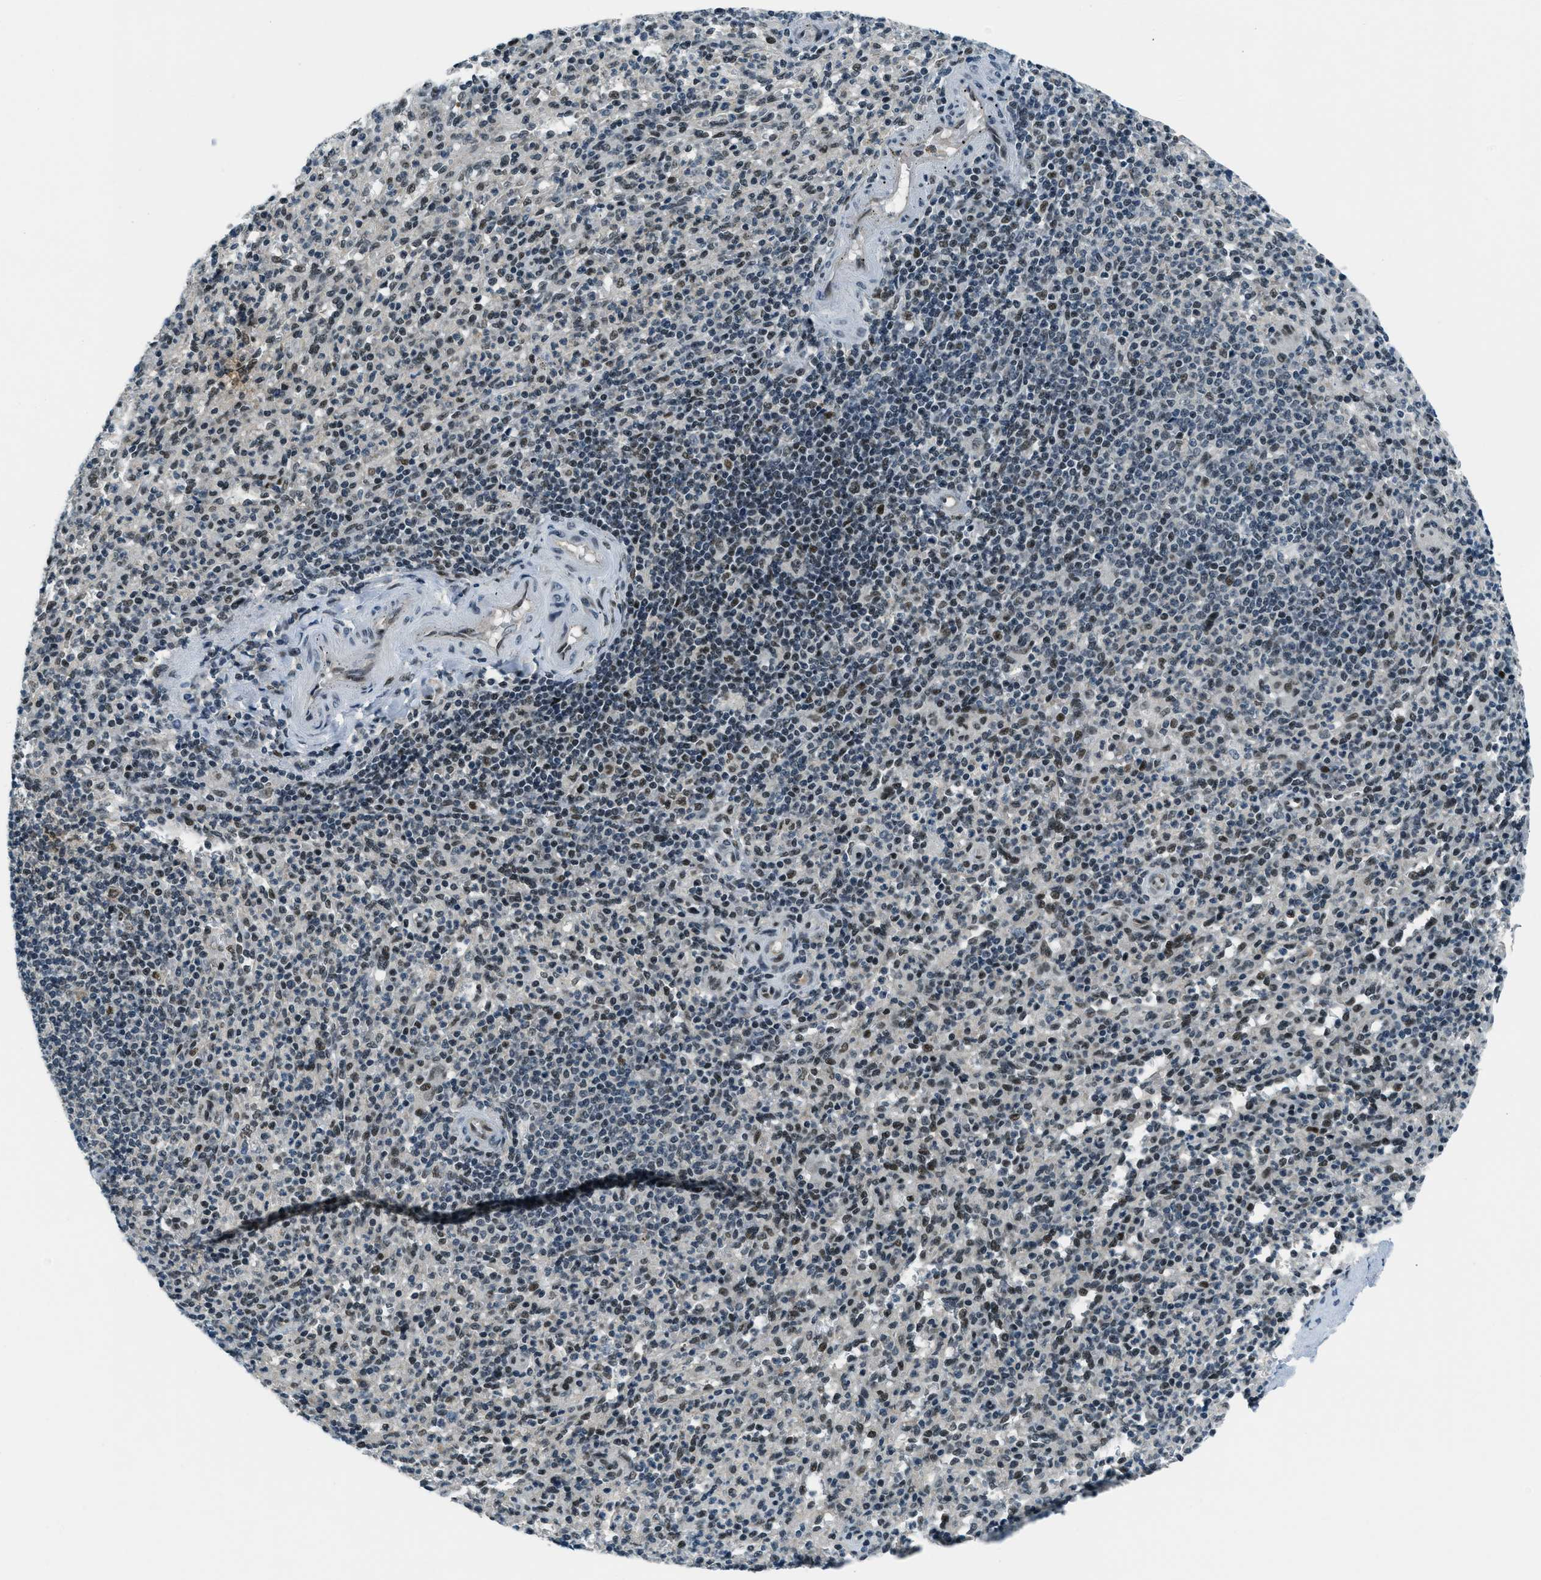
{"staining": {"intensity": "moderate", "quantity": "25%-75%", "location": "nuclear"}, "tissue": "spleen", "cell_type": "Cells in red pulp", "image_type": "normal", "snomed": [{"axis": "morphology", "description": "Normal tissue, NOS"}, {"axis": "topography", "description": "Spleen"}], "caption": "Approximately 25%-75% of cells in red pulp in normal spleen demonstrate moderate nuclear protein positivity as visualized by brown immunohistochemical staining.", "gene": "KLF6", "patient": {"sex": "male", "age": 36}}